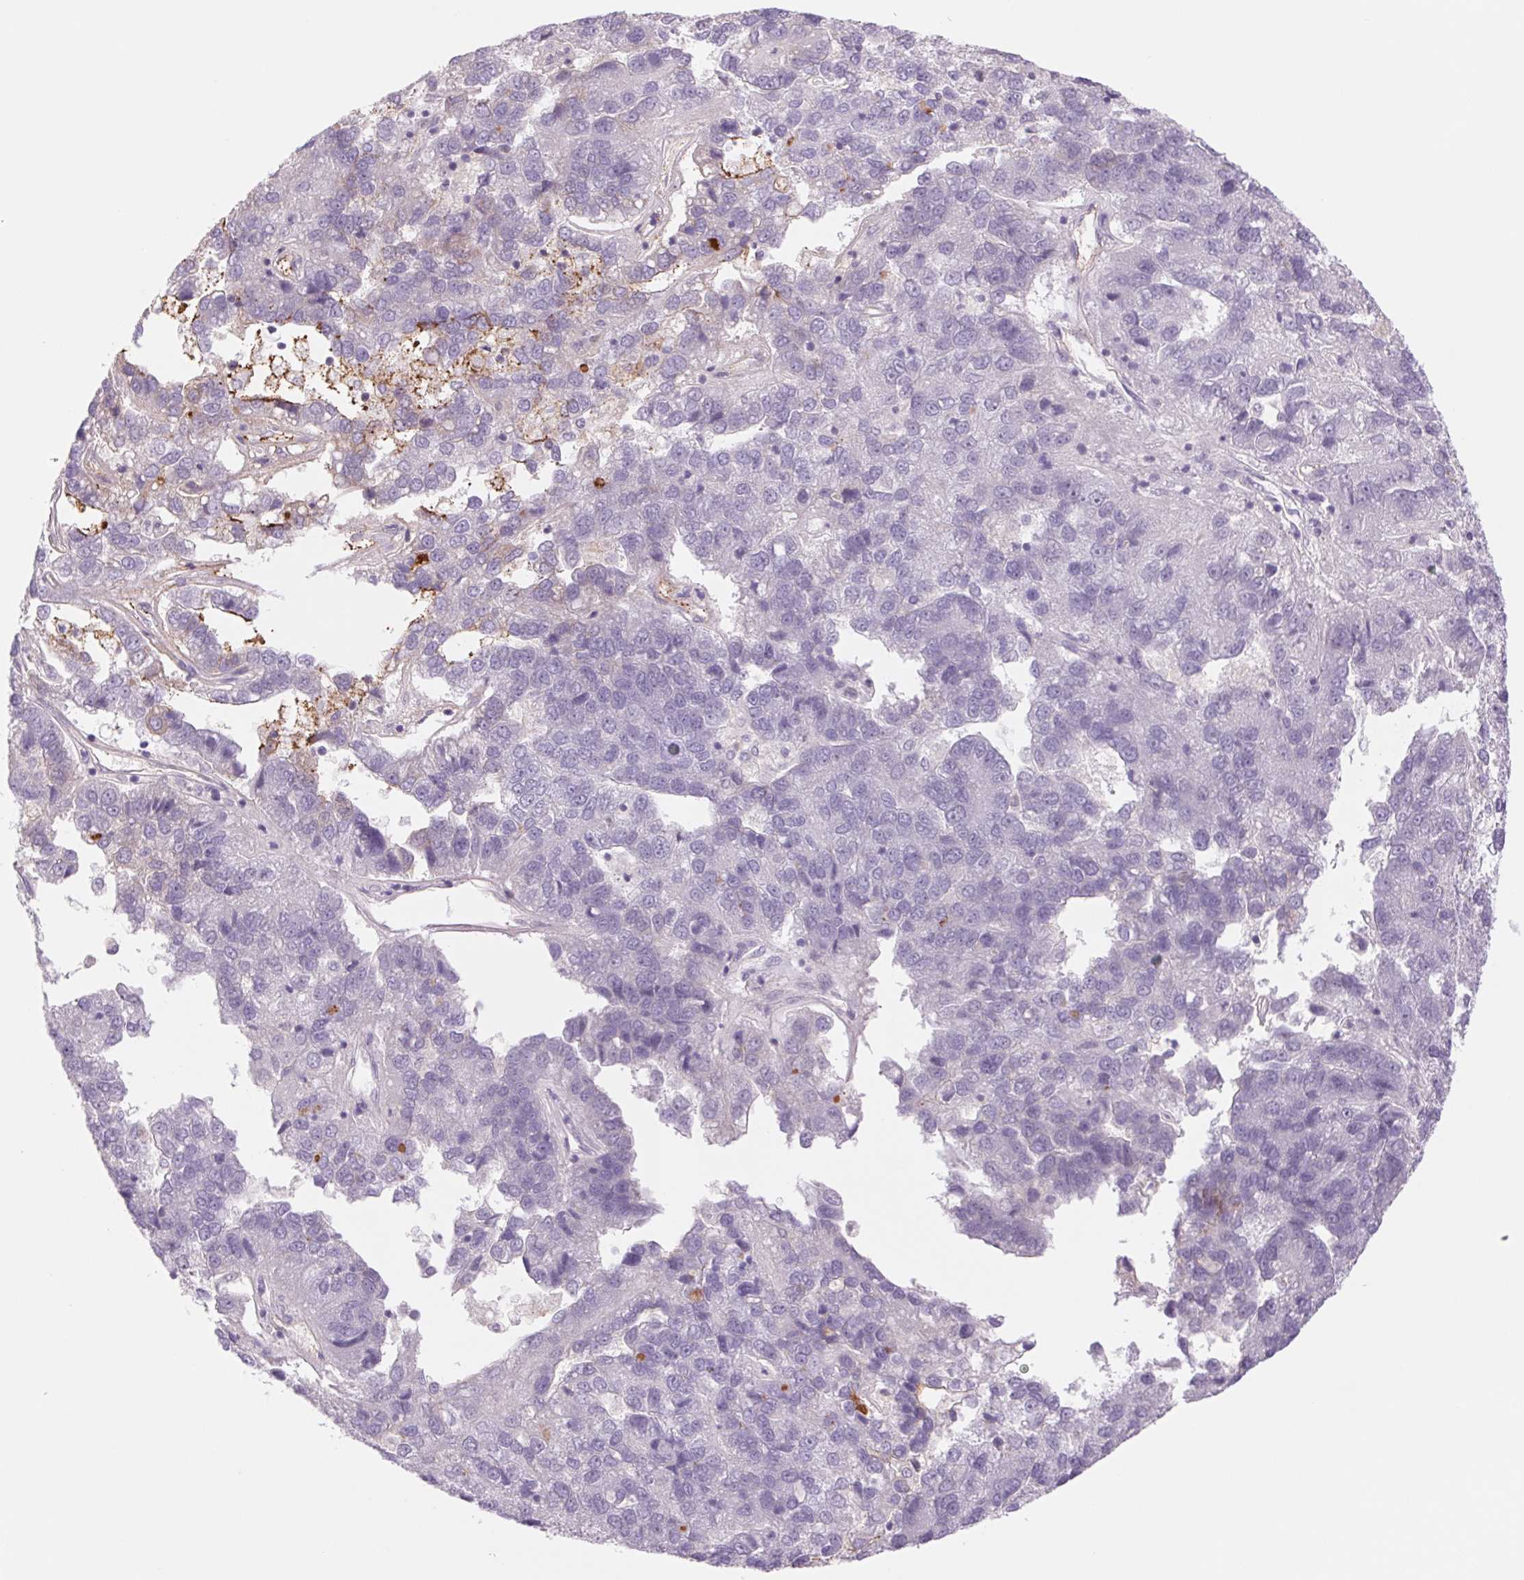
{"staining": {"intensity": "negative", "quantity": "none", "location": "none"}, "tissue": "pancreatic cancer", "cell_type": "Tumor cells", "image_type": "cancer", "snomed": [{"axis": "morphology", "description": "Adenocarcinoma, NOS"}, {"axis": "topography", "description": "Pancreas"}], "caption": "This is an immunohistochemistry micrograph of pancreatic cancer. There is no expression in tumor cells.", "gene": "KRT1", "patient": {"sex": "female", "age": 61}}